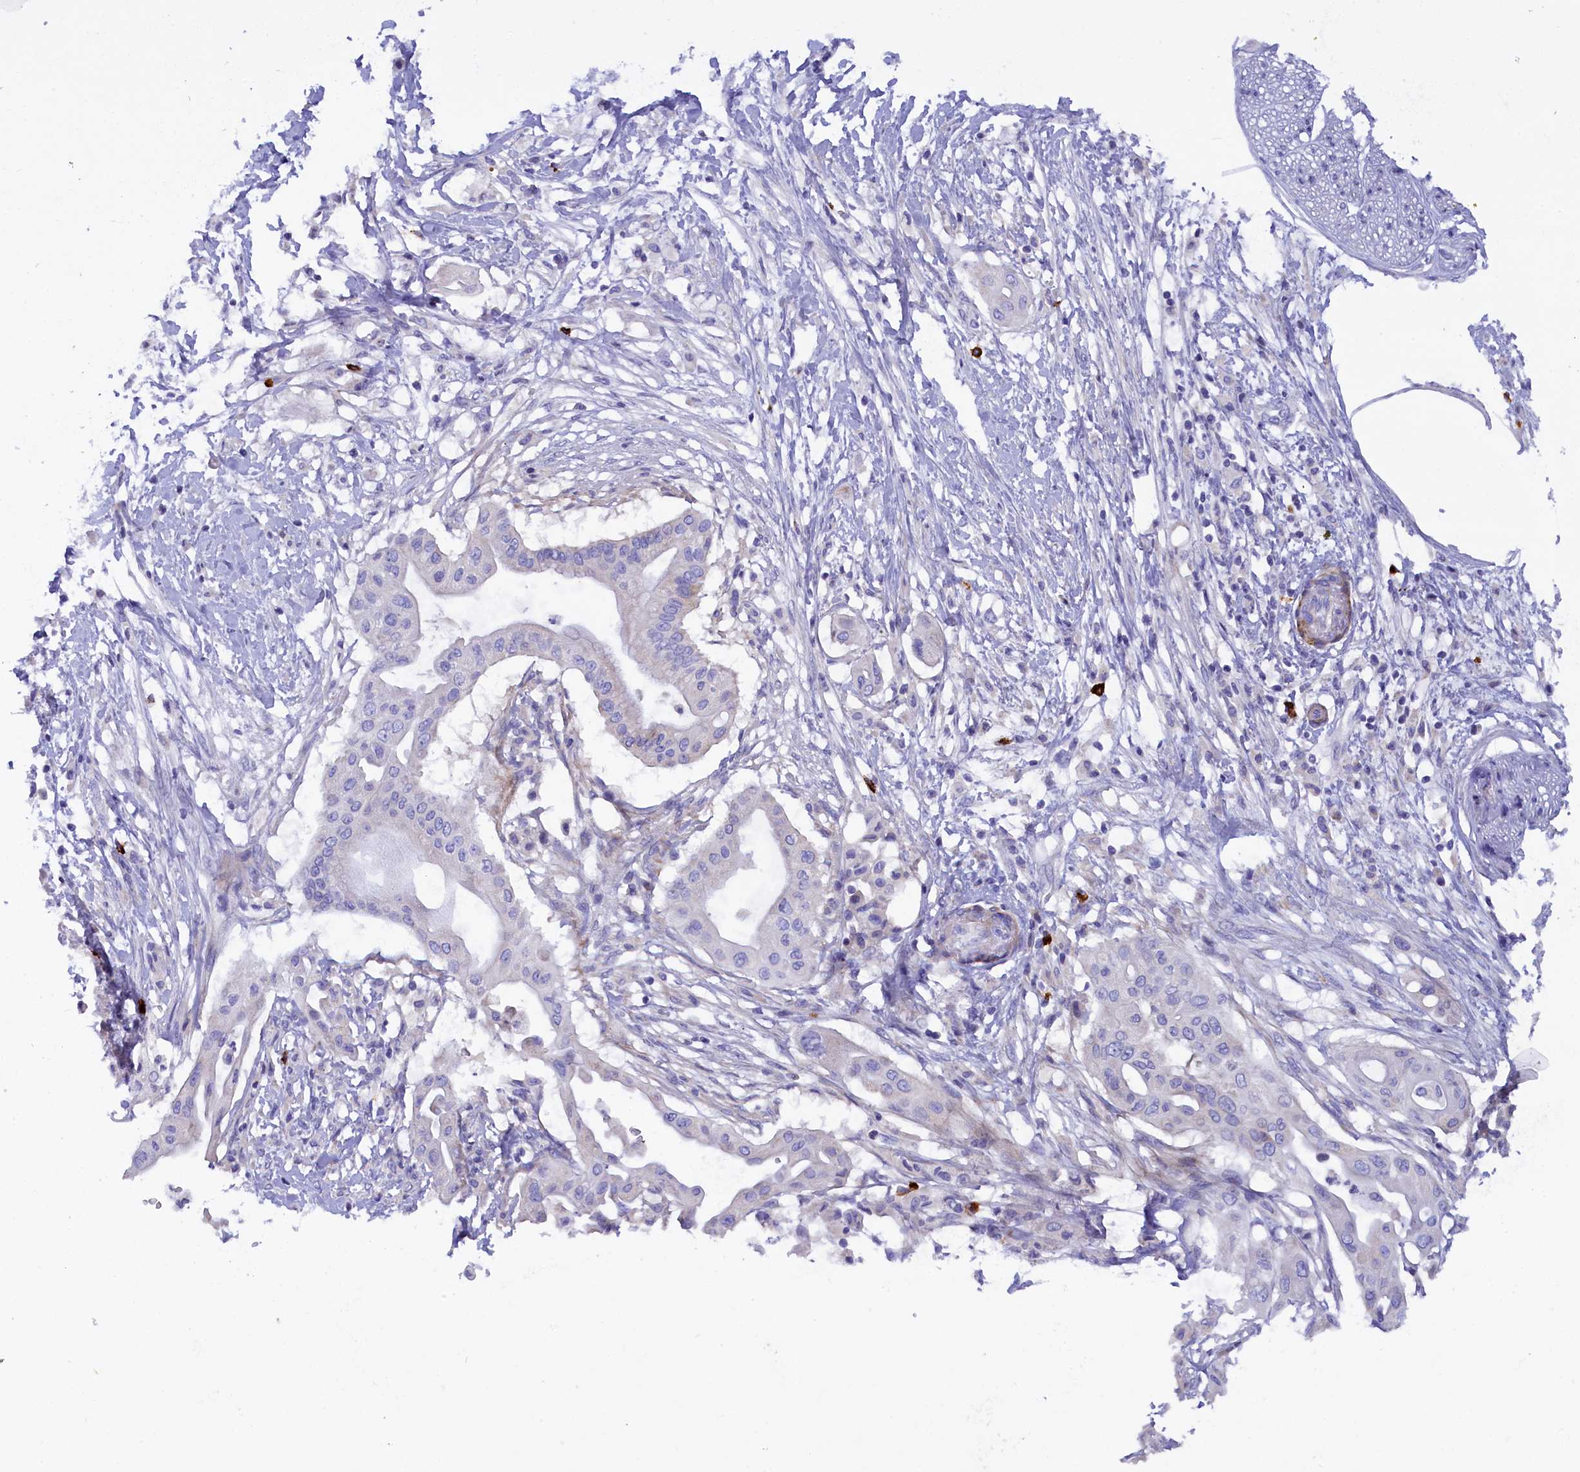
{"staining": {"intensity": "negative", "quantity": "none", "location": "none"}, "tissue": "pancreatic cancer", "cell_type": "Tumor cells", "image_type": "cancer", "snomed": [{"axis": "morphology", "description": "Adenocarcinoma, NOS"}, {"axis": "topography", "description": "Pancreas"}], "caption": "This is an immunohistochemistry image of pancreatic cancer. There is no positivity in tumor cells.", "gene": "RTTN", "patient": {"sex": "male", "age": 68}}